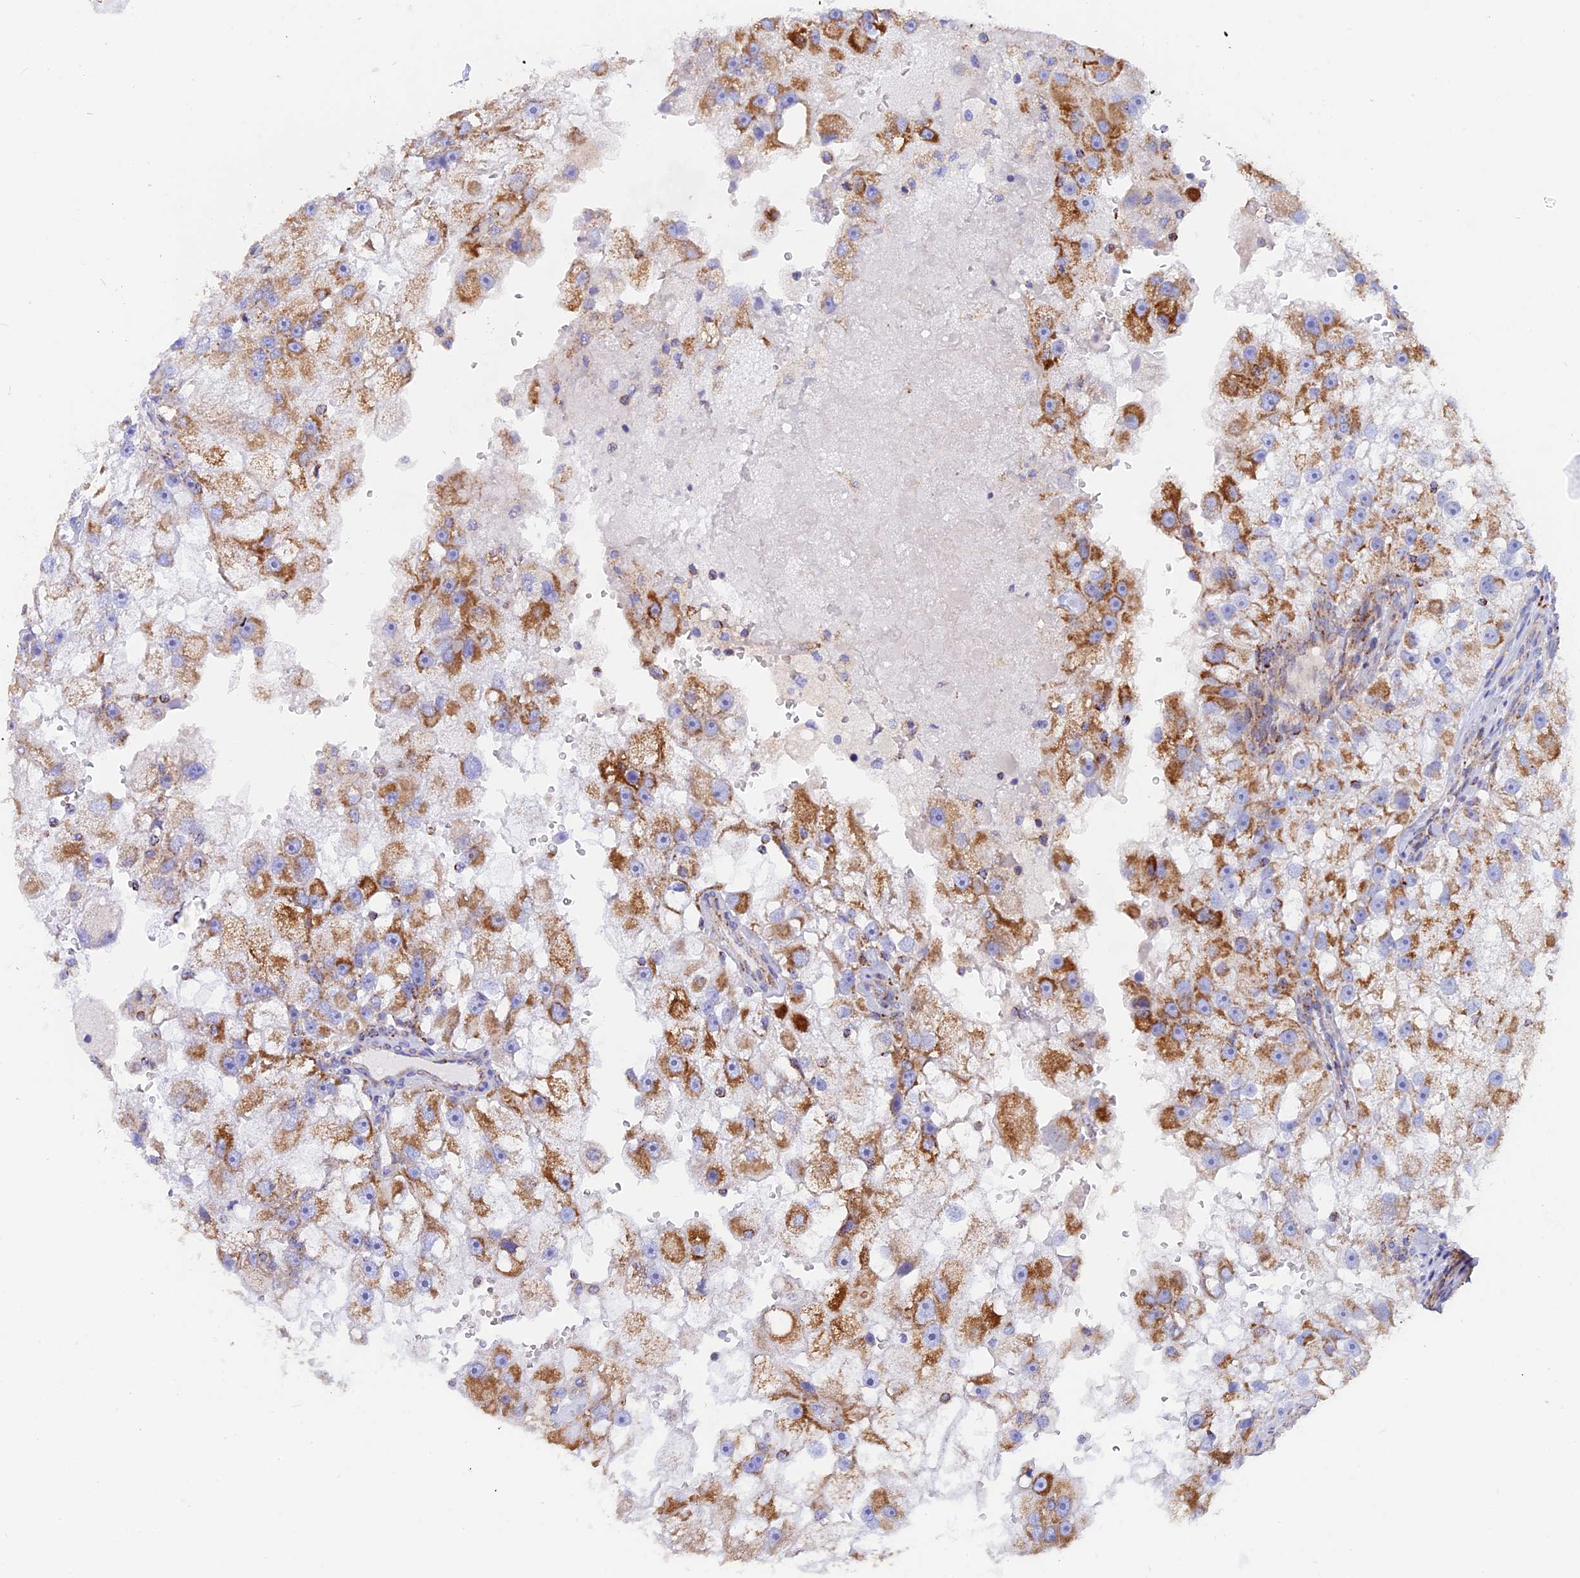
{"staining": {"intensity": "moderate", "quantity": ">75%", "location": "cytoplasmic/membranous"}, "tissue": "renal cancer", "cell_type": "Tumor cells", "image_type": "cancer", "snomed": [{"axis": "morphology", "description": "Adenocarcinoma, NOS"}, {"axis": "topography", "description": "Kidney"}], "caption": "Immunohistochemistry staining of renal cancer (adenocarcinoma), which shows medium levels of moderate cytoplasmic/membranous expression in approximately >75% of tumor cells indicating moderate cytoplasmic/membranous protein positivity. The staining was performed using DAB (3,3'-diaminobenzidine) (brown) for protein detection and nuclei were counterstained in hematoxylin (blue).", "gene": "GCDH", "patient": {"sex": "male", "age": 63}}